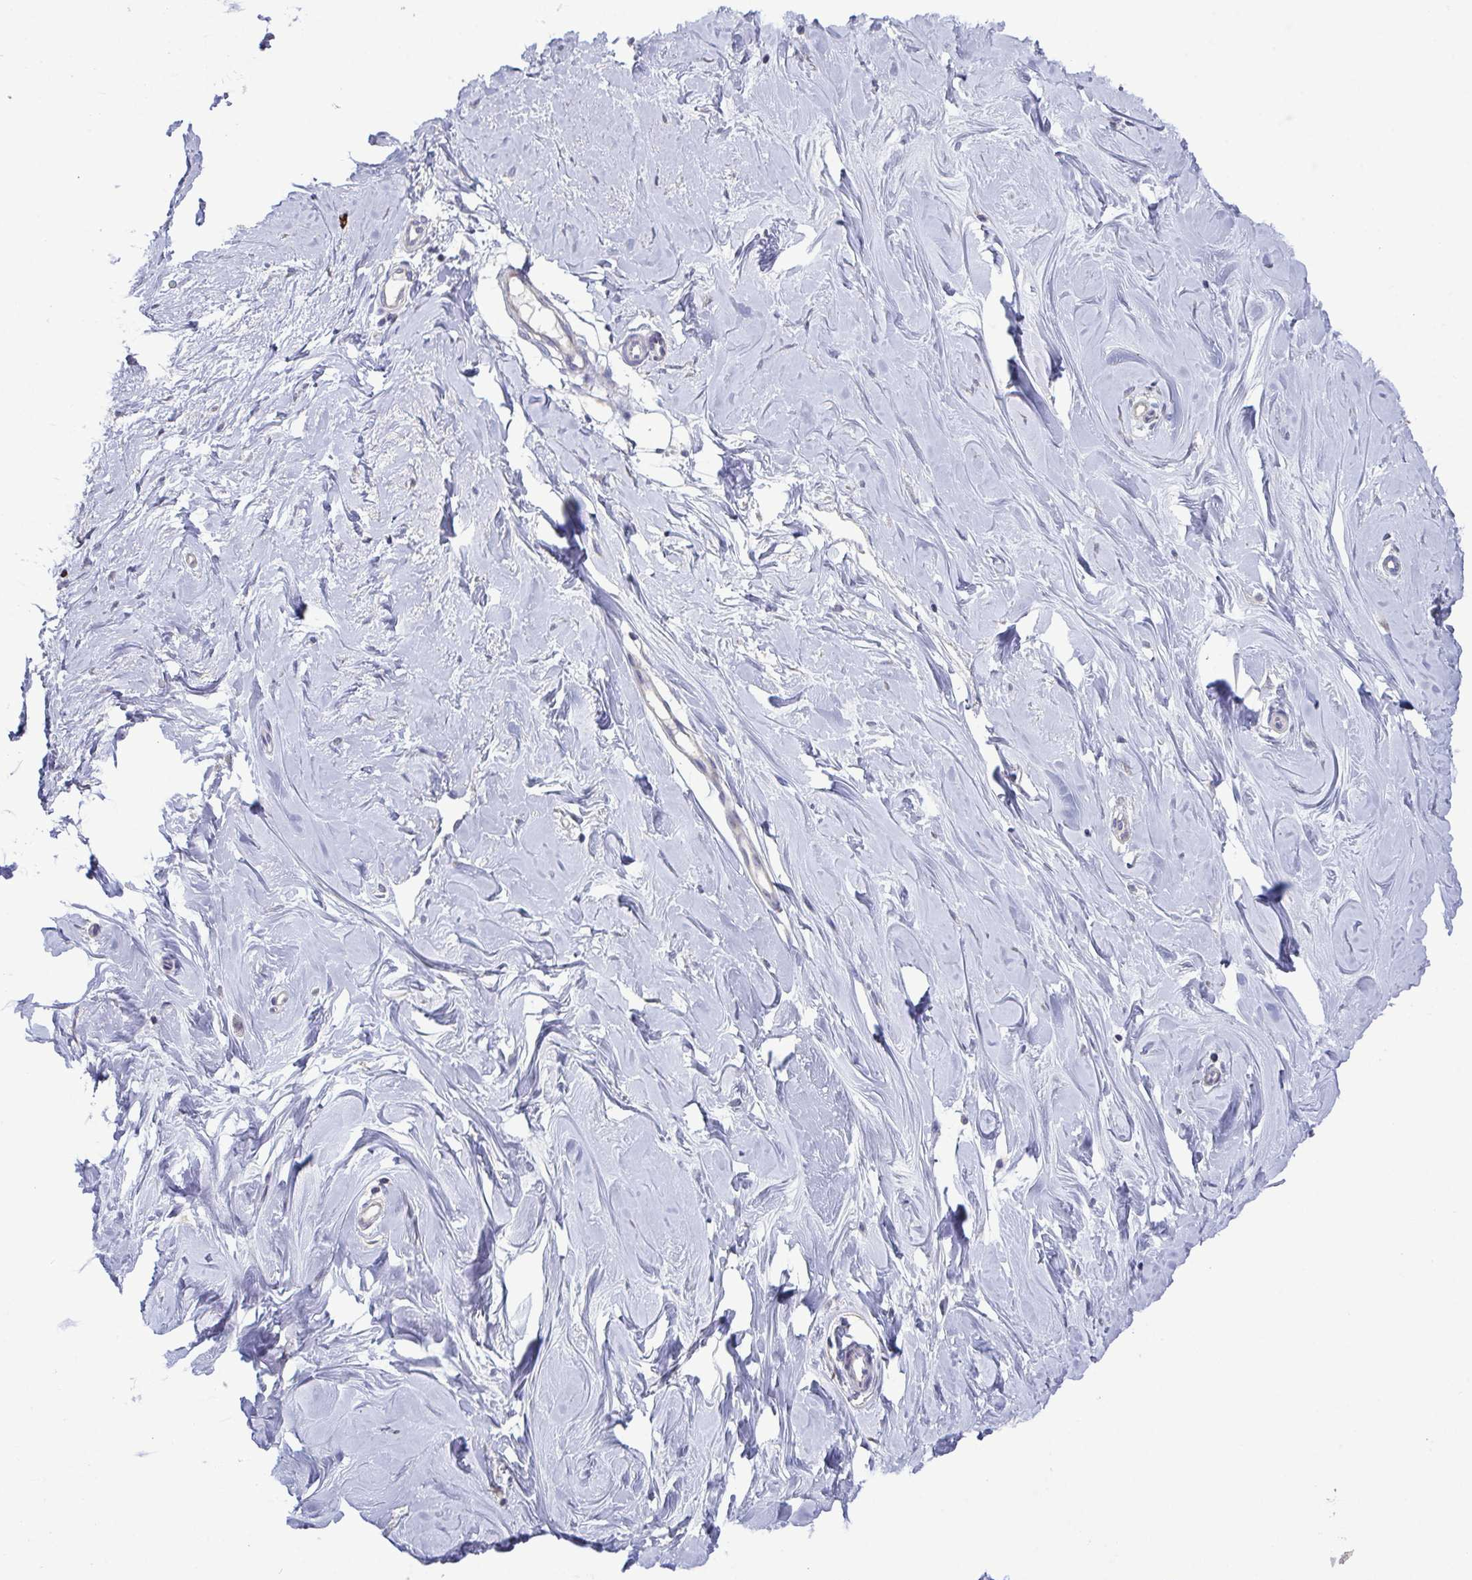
{"staining": {"intensity": "negative", "quantity": "none", "location": "none"}, "tissue": "breast", "cell_type": "Adipocytes", "image_type": "normal", "snomed": [{"axis": "morphology", "description": "Normal tissue, NOS"}, {"axis": "topography", "description": "Breast"}], "caption": "Immunohistochemical staining of normal human breast displays no significant staining in adipocytes. (Immunohistochemistry, brightfield microscopy, high magnification).", "gene": "GLDC", "patient": {"sex": "female", "age": 27}}